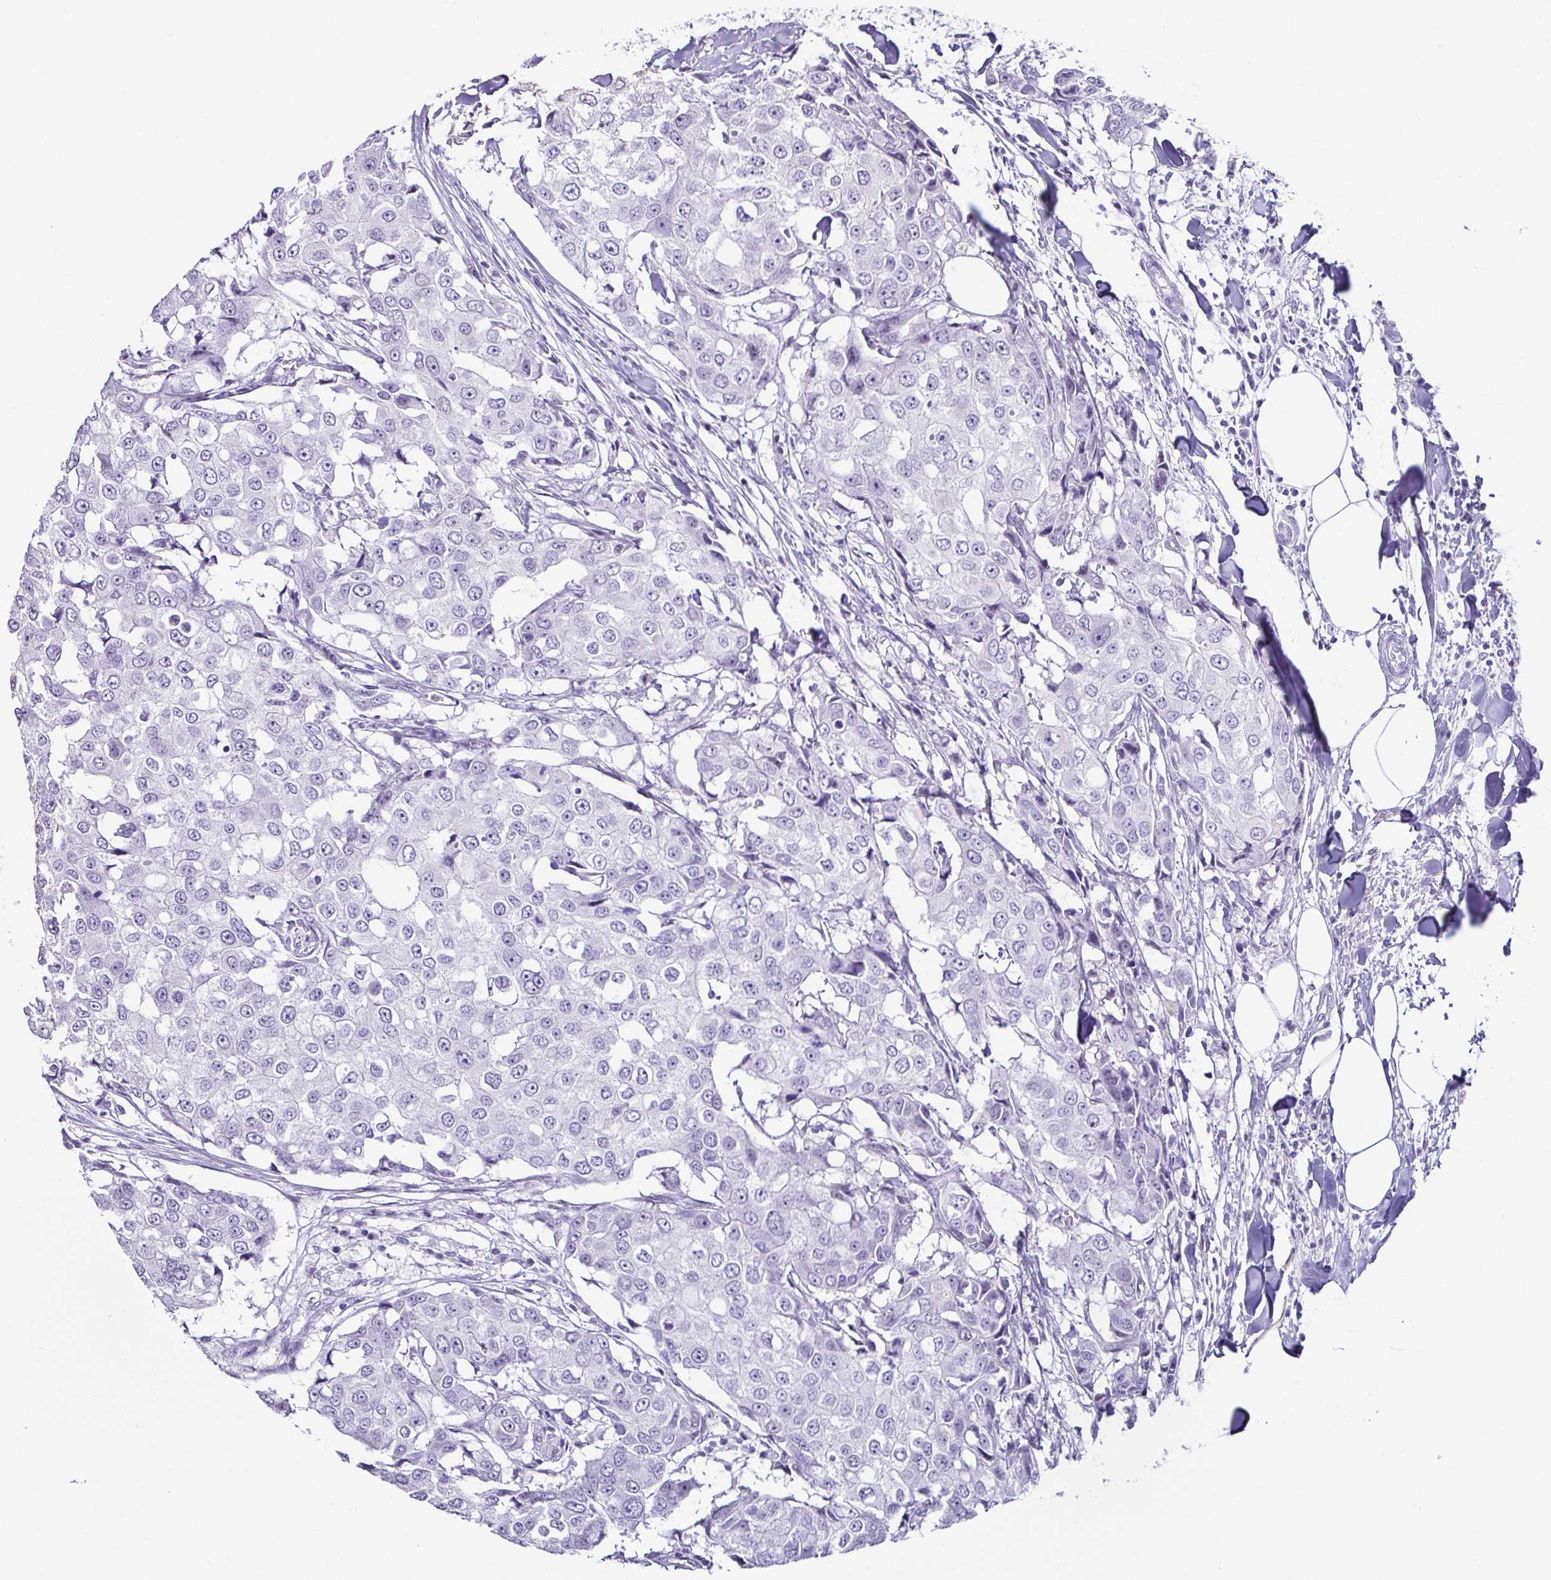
{"staining": {"intensity": "negative", "quantity": "none", "location": "none"}, "tissue": "breast cancer", "cell_type": "Tumor cells", "image_type": "cancer", "snomed": [{"axis": "morphology", "description": "Duct carcinoma"}, {"axis": "topography", "description": "Breast"}], "caption": "Tumor cells show no significant positivity in breast cancer.", "gene": "ESX1", "patient": {"sex": "female", "age": 27}}